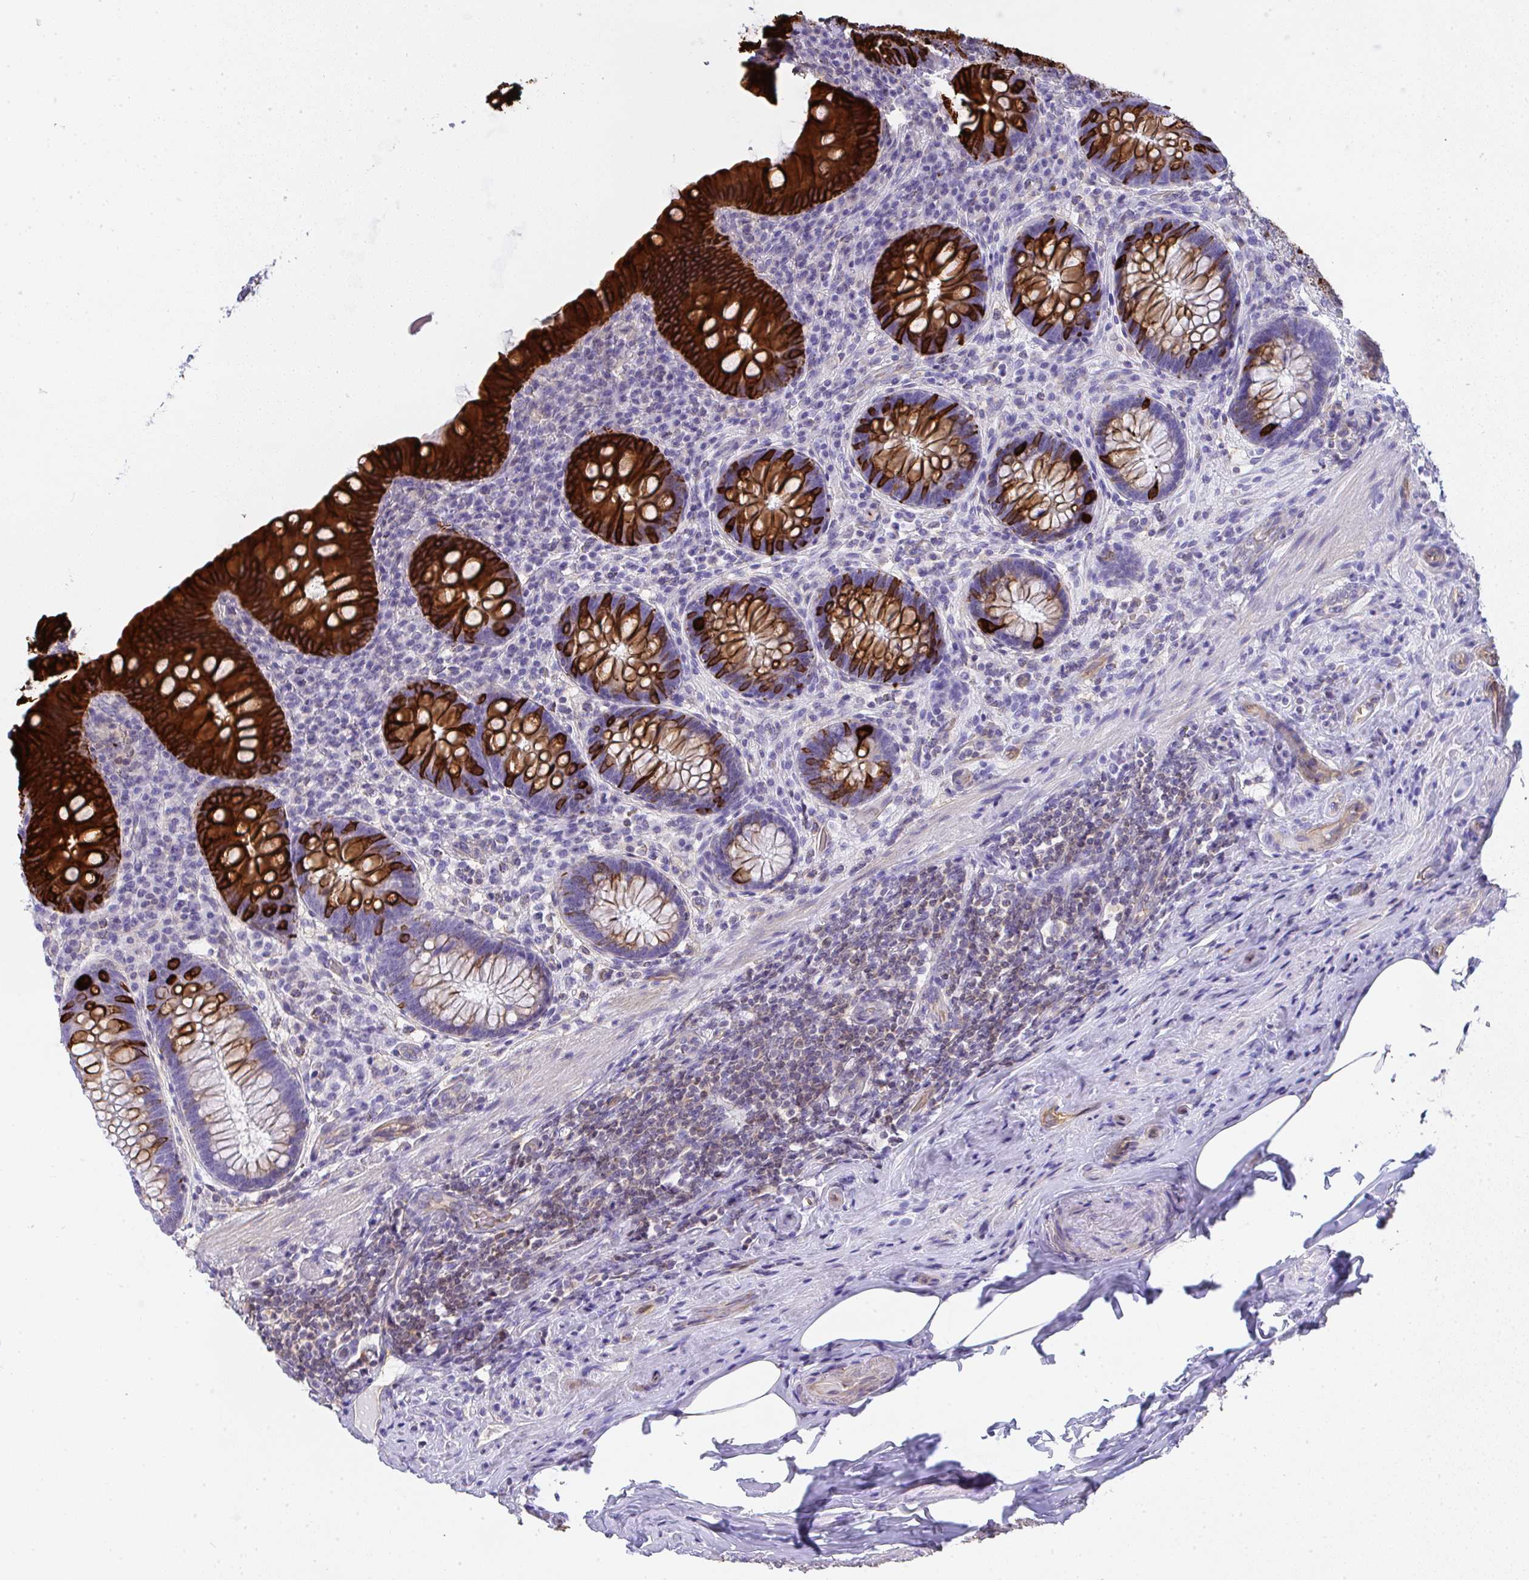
{"staining": {"intensity": "strong", "quantity": "25%-75%", "location": "cytoplasmic/membranous"}, "tissue": "appendix", "cell_type": "Glandular cells", "image_type": "normal", "snomed": [{"axis": "morphology", "description": "Normal tissue, NOS"}, {"axis": "topography", "description": "Appendix"}], "caption": "Unremarkable appendix was stained to show a protein in brown. There is high levels of strong cytoplasmic/membranous positivity in approximately 25%-75% of glandular cells.", "gene": "TNFAIP8", "patient": {"sex": "male", "age": 71}}